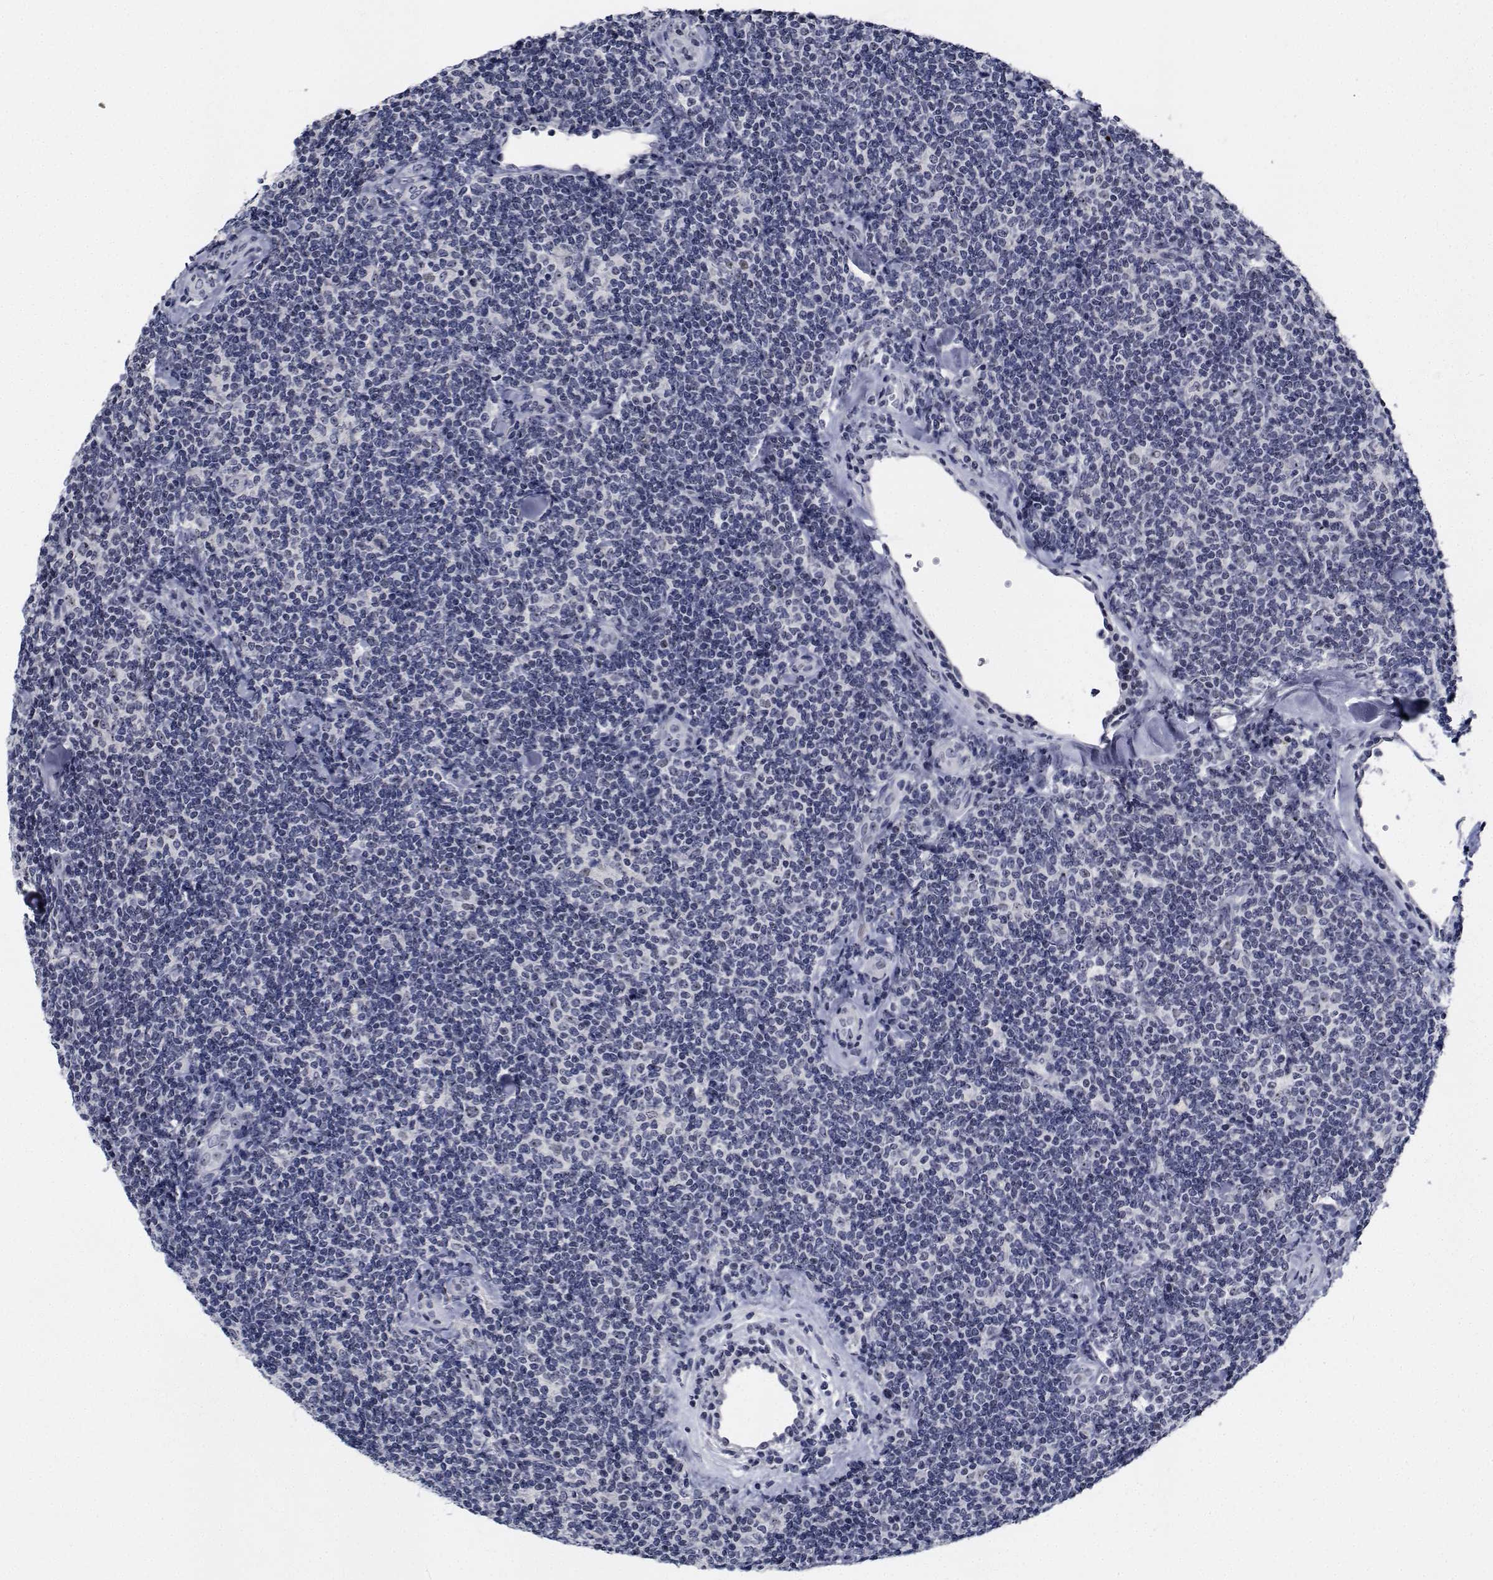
{"staining": {"intensity": "negative", "quantity": "none", "location": "none"}, "tissue": "lymphoma", "cell_type": "Tumor cells", "image_type": "cancer", "snomed": [{"axis": "morphology", "description": "Malignant lymphoma, non-Hodgkin's type, Low grade"}, {"axis": "topography", "description": "Lymph node"}], "caption": "Tumor cells are negative for brown protein staining in malignant lymphoma, non-Hodgkin's type (low-grade).", "gene": "NVL", "patient": {"sex": "female", "age": 56}}